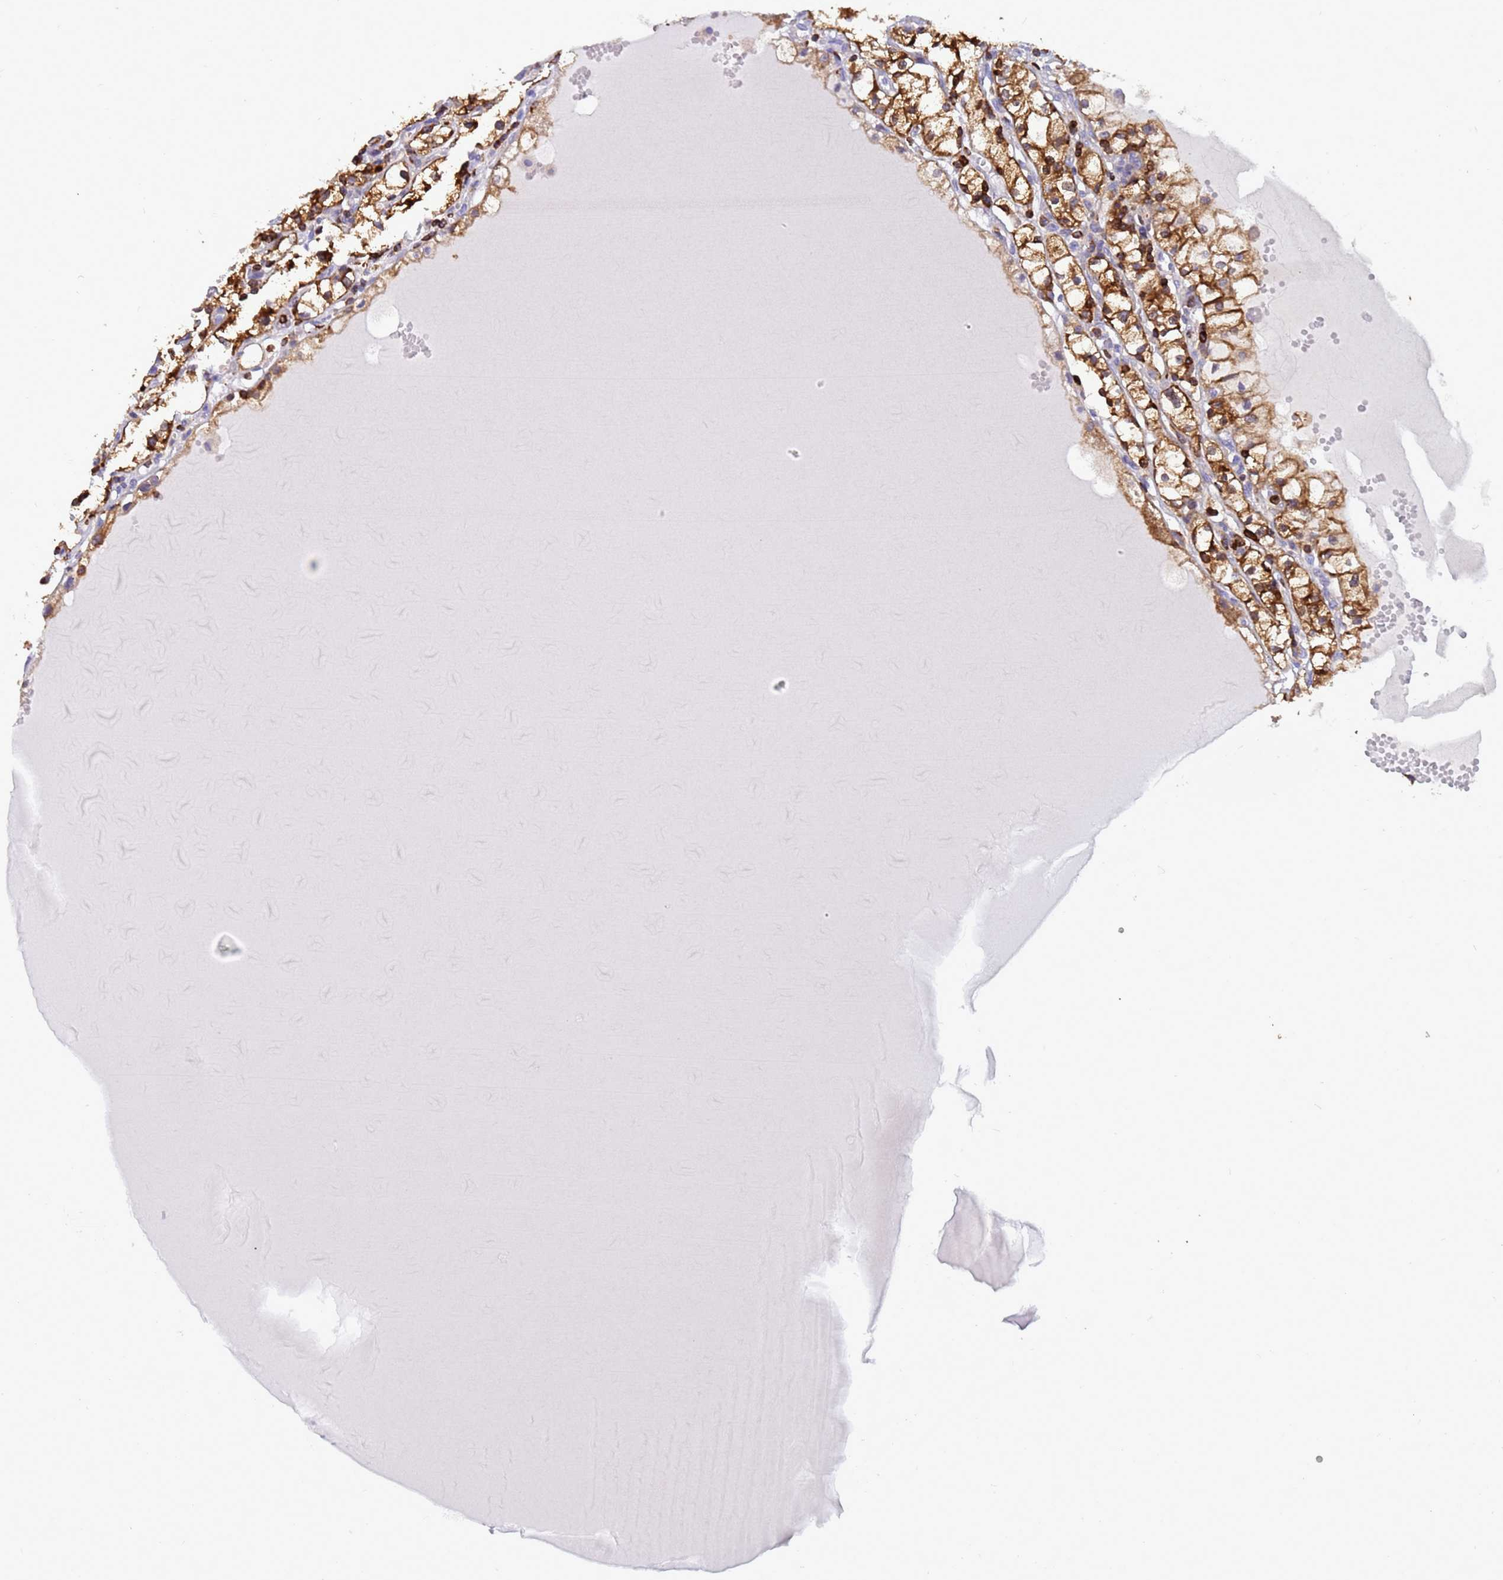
{"staining": {"intensity": "moderate", "quantity": ">75%", "location": "cytoplasmic/membranous"}, "tissue": "renal cancer", "cell_type": "Tumor cells", "image_type": "cancer", "snomed": [{"axis": "morphology", "description": "Adenocarcinoma, NOS"}, {"axis": "topography", "description": "Kidney"}], "caption": "A micrograph of renal cancer (adenocarcinoma) stained for a protein displays moderate cytoplasmic/membranous brown staining in tumor cells. (Brightfield microscopy of DAB IHC at high magnification).", "gene": "EZR", "patient": {"sex": "male", "age": 56}}